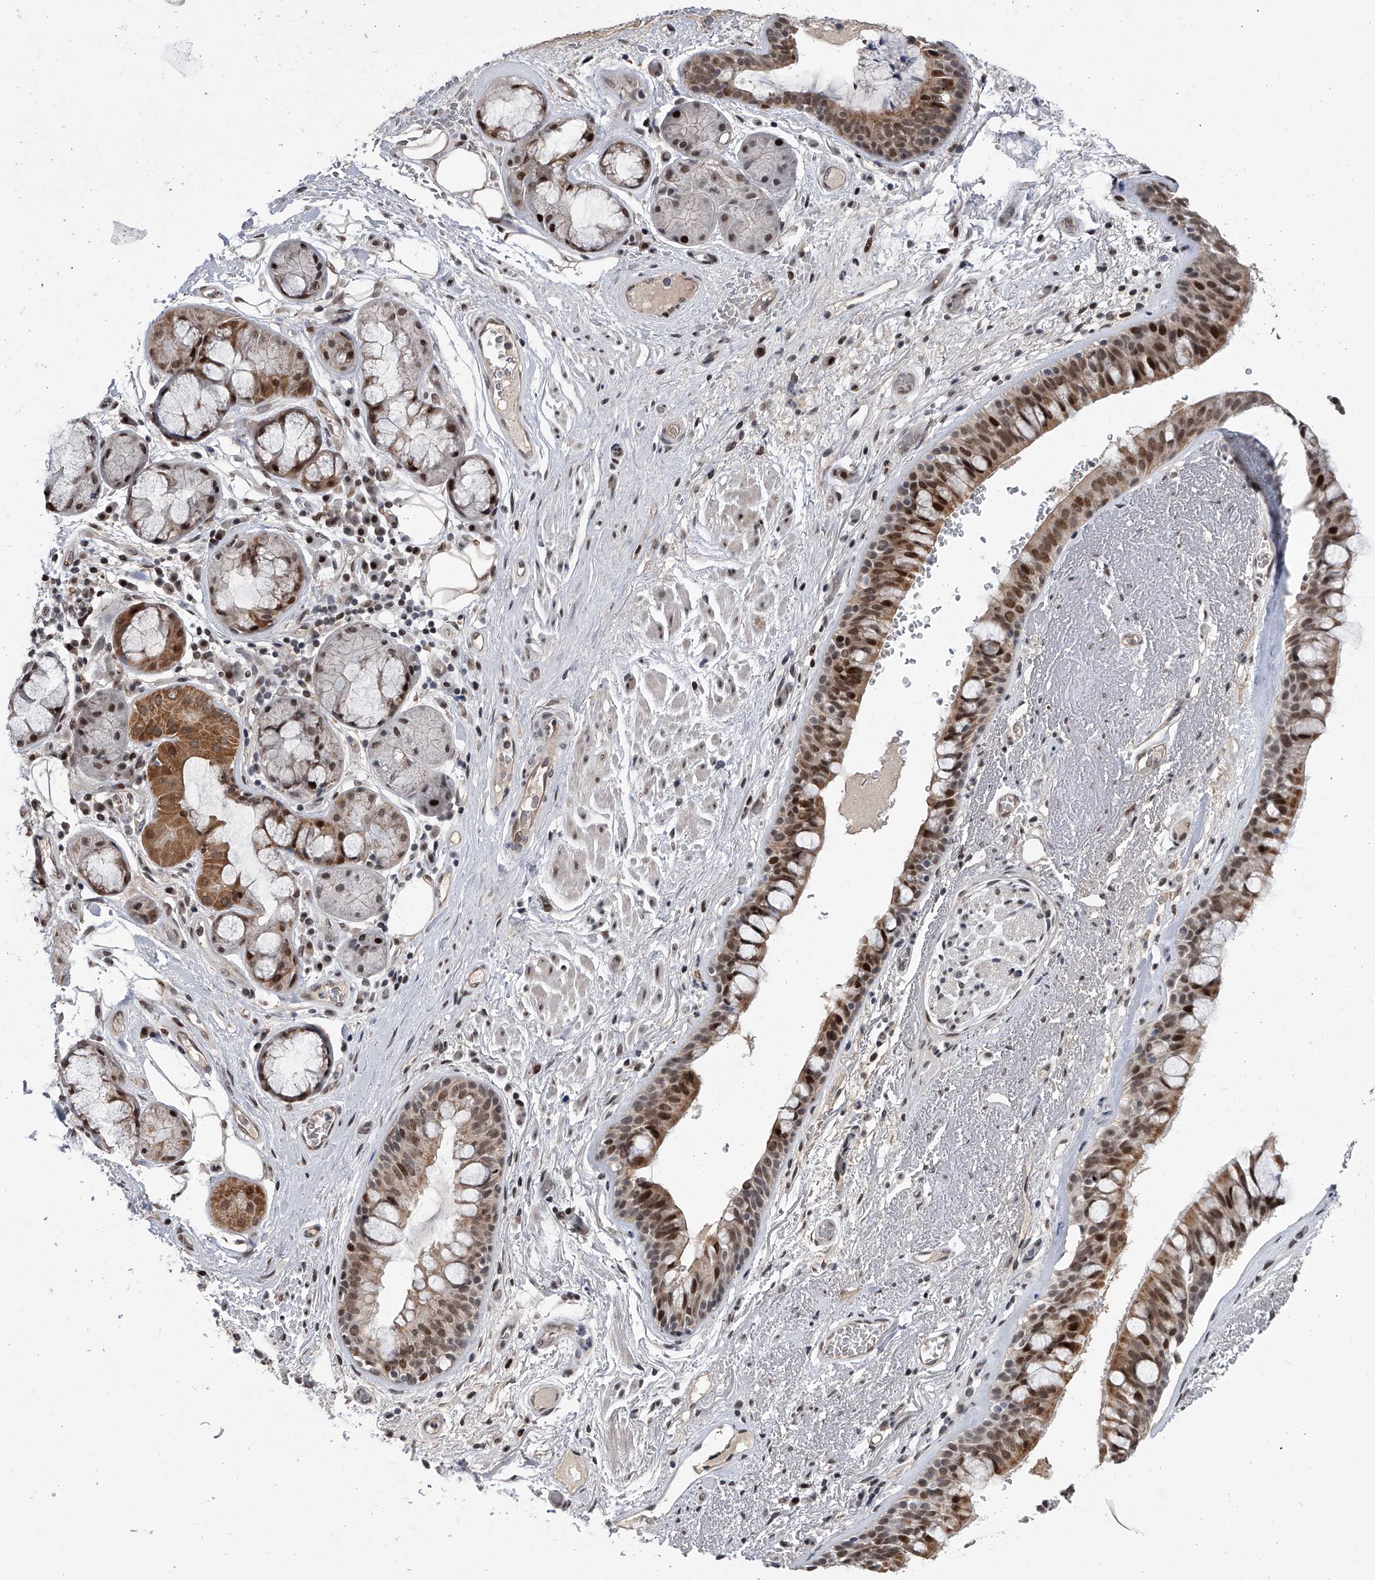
{"staining": {"intensity": "moderate", "quantity": "25%-75%", "location": "cytoplasmic/membranous,nuclear"}, "tissue": "bronchus", "cell_type": "Respiratory epithelial cells", "image_type": "normal", "snomed": [{"axis": "morphology", "description": "Normal tissue, NOS"}, {"axis": "morphology", "description": "Squamous cell carcinoma, NOS"}, {"axis": "topography", "description": "Lymph node"}, {"axis": "topography", "description": "Bronchus"}, {"axis": "topography", "description": "Lung"}], "caption": "Brown immunohistochemical staining in normal human bronchus displays moderate cytoplasmic/membranous,nuclear positivity in about 25%-75% of respiratory epithelial cells. Using DAB (3,3'-diaminobenzidine) (brown) and hematoxylin (blue) stains, captured at high magnification using brightfield microscopy.", "gene": "ZNF426", "patient": {"sex": "male", "age": 66}}